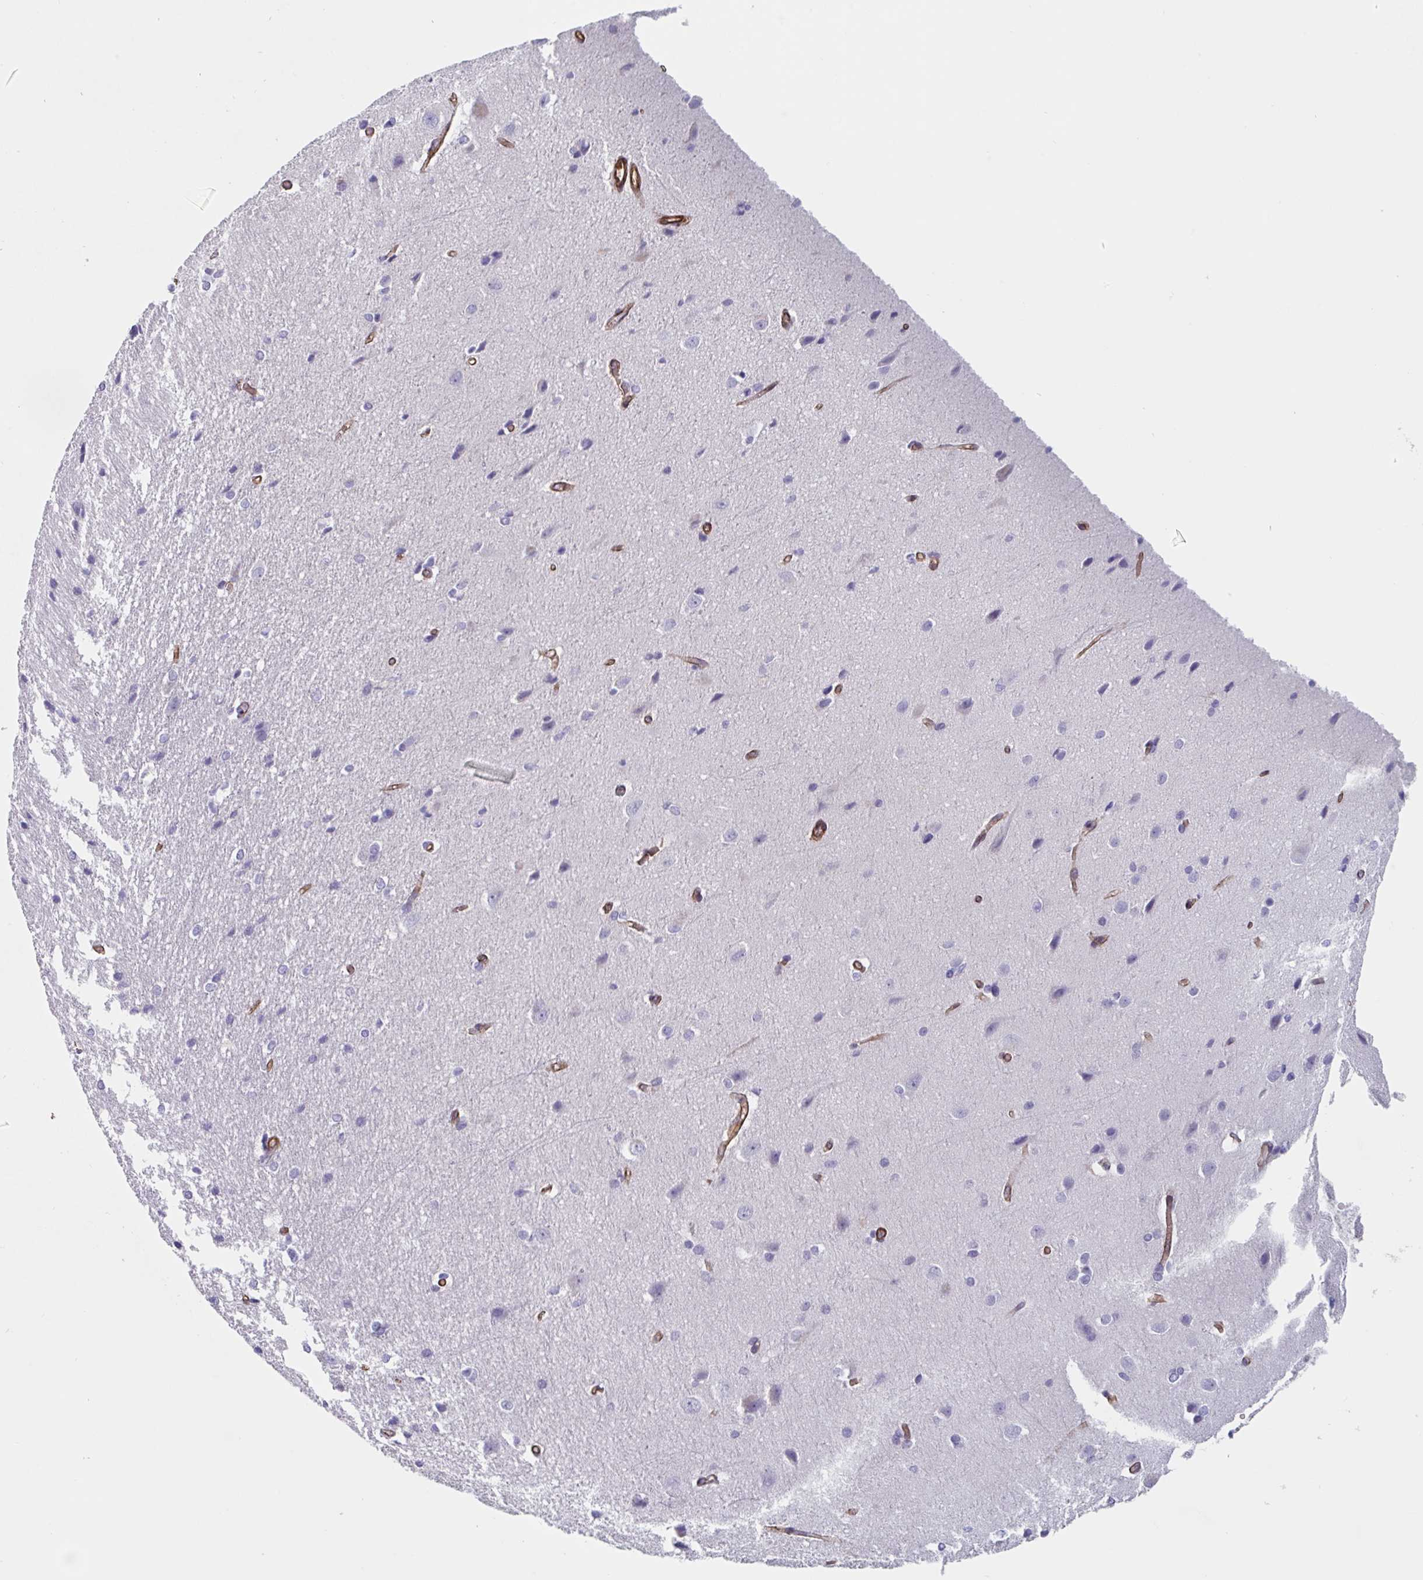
{"staining": {"intensity": "moderate", "quantity": ">75%", "location": "cytoplasmic/membranous"}, "tissue": "cerebral cortex", "cell_type": "Endothelial cells", "image_type": "normal", "snomed": [{"axis": "morphology", "description": "Normal tissue, NOS"}, {"axis": "topography", "description": "Cerebral cortex"}], "caption": "IHC of unremarkable human cerebral cortex demonstrates medium levels of moderate cytoplasmic/membranous expression in approximately >75% of endothelial cells.", "gene": "CITED4", "patient": {"sex": "male", "age": 37}}